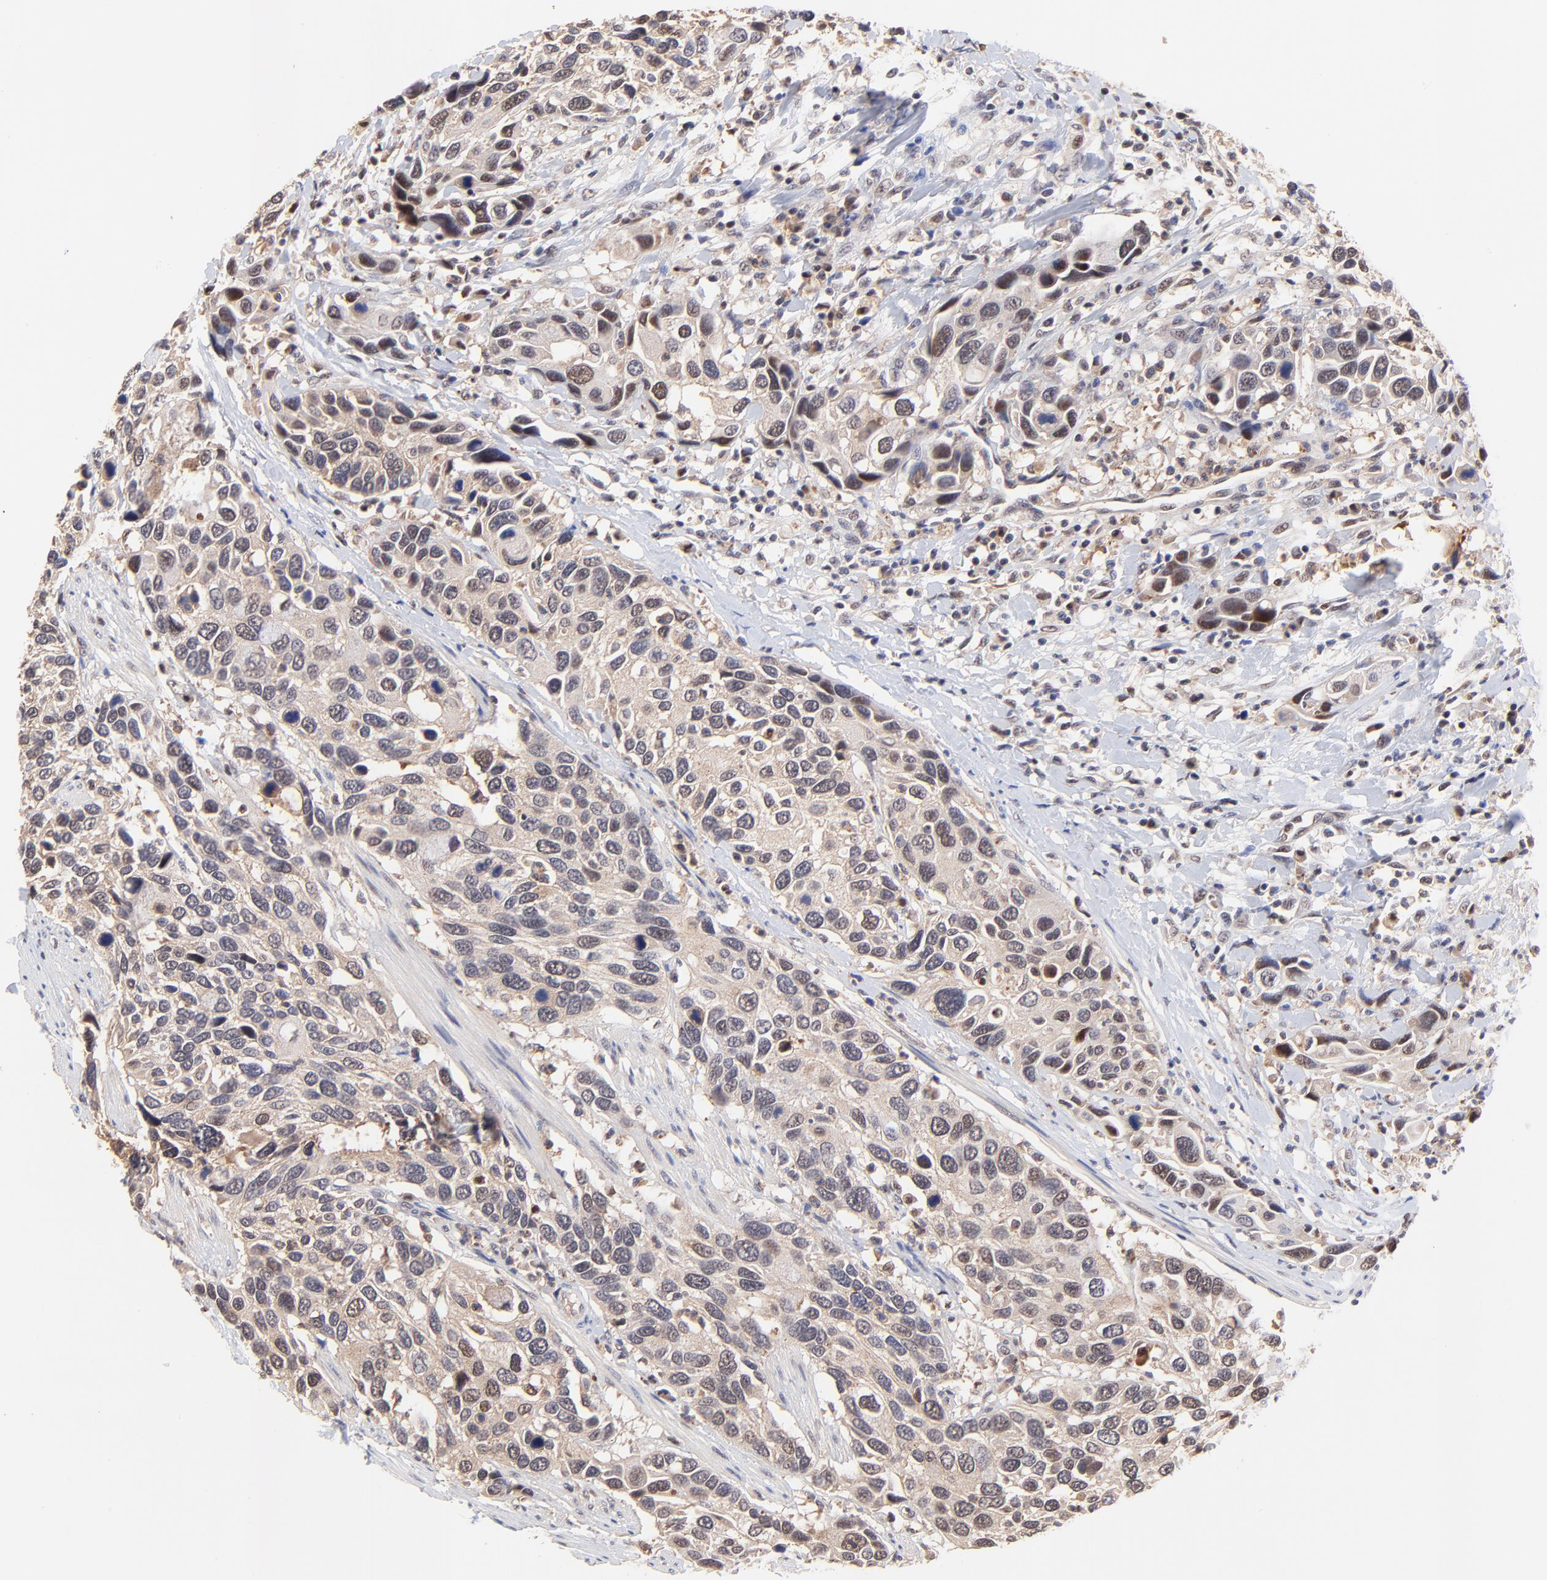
{"staining": {"intensity": "weak", "quantity": ">75%", "location": "cytoplasmic/membranous"}, "tissue": "urothelial cancer", "cell_type": "Tumor cells", "image_type": "cancer", "snomed": [{"axis": "morphology", "description": "Urothelial carcinoma, High grade"}, {"axis": "topography", "description": "Urinary bladder"}], "caption": "The photomicrograph reveals immunohistochemical staining of urothelial carcinoma (high-grade). There is weak cytoplasmic/membranous staining is appreciated in approximately >75% of tumor cells.", "gene": "PSMA6", "patient": {"sex": "male", "age": 66}}